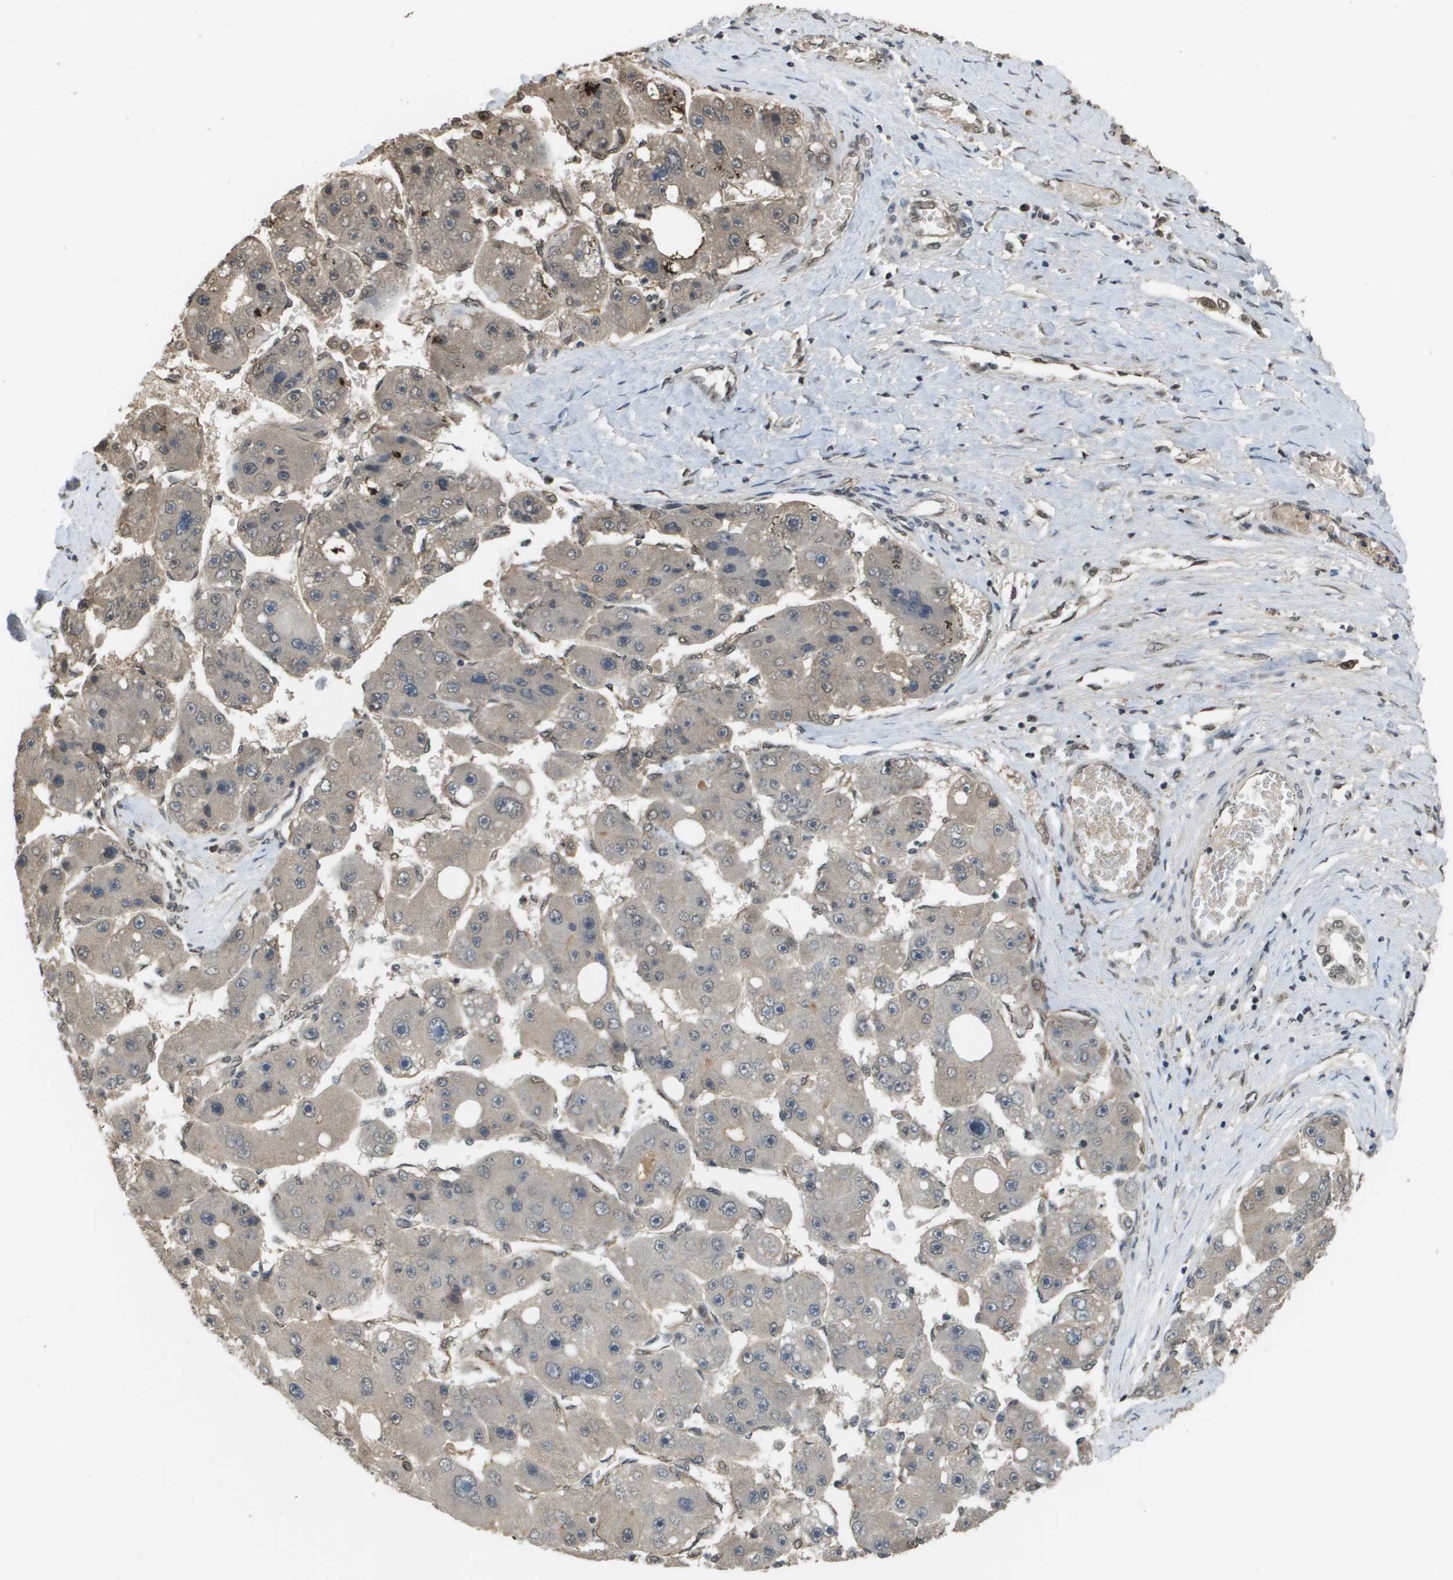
{"staining": {"intensity": "weak", "quantity": "<25%", "location": "nuclear"}, "tissue": "liver cancer", "cell_type": "Tumor cells", "image_type": "cancer", "snomed": [{"axis": "morphology", "description": "Carcinoma, Hepatocellular, NOS"}, {"axis": "topography", "description": "Liver"}], "caption": "This is a image of immunohistochemistry staining of liver cancer (hepatocellular carcinoma), which shows no expression in tumor cells.", "gene": "NDRG2", "patient": {"sex": "female", "age": 61}}